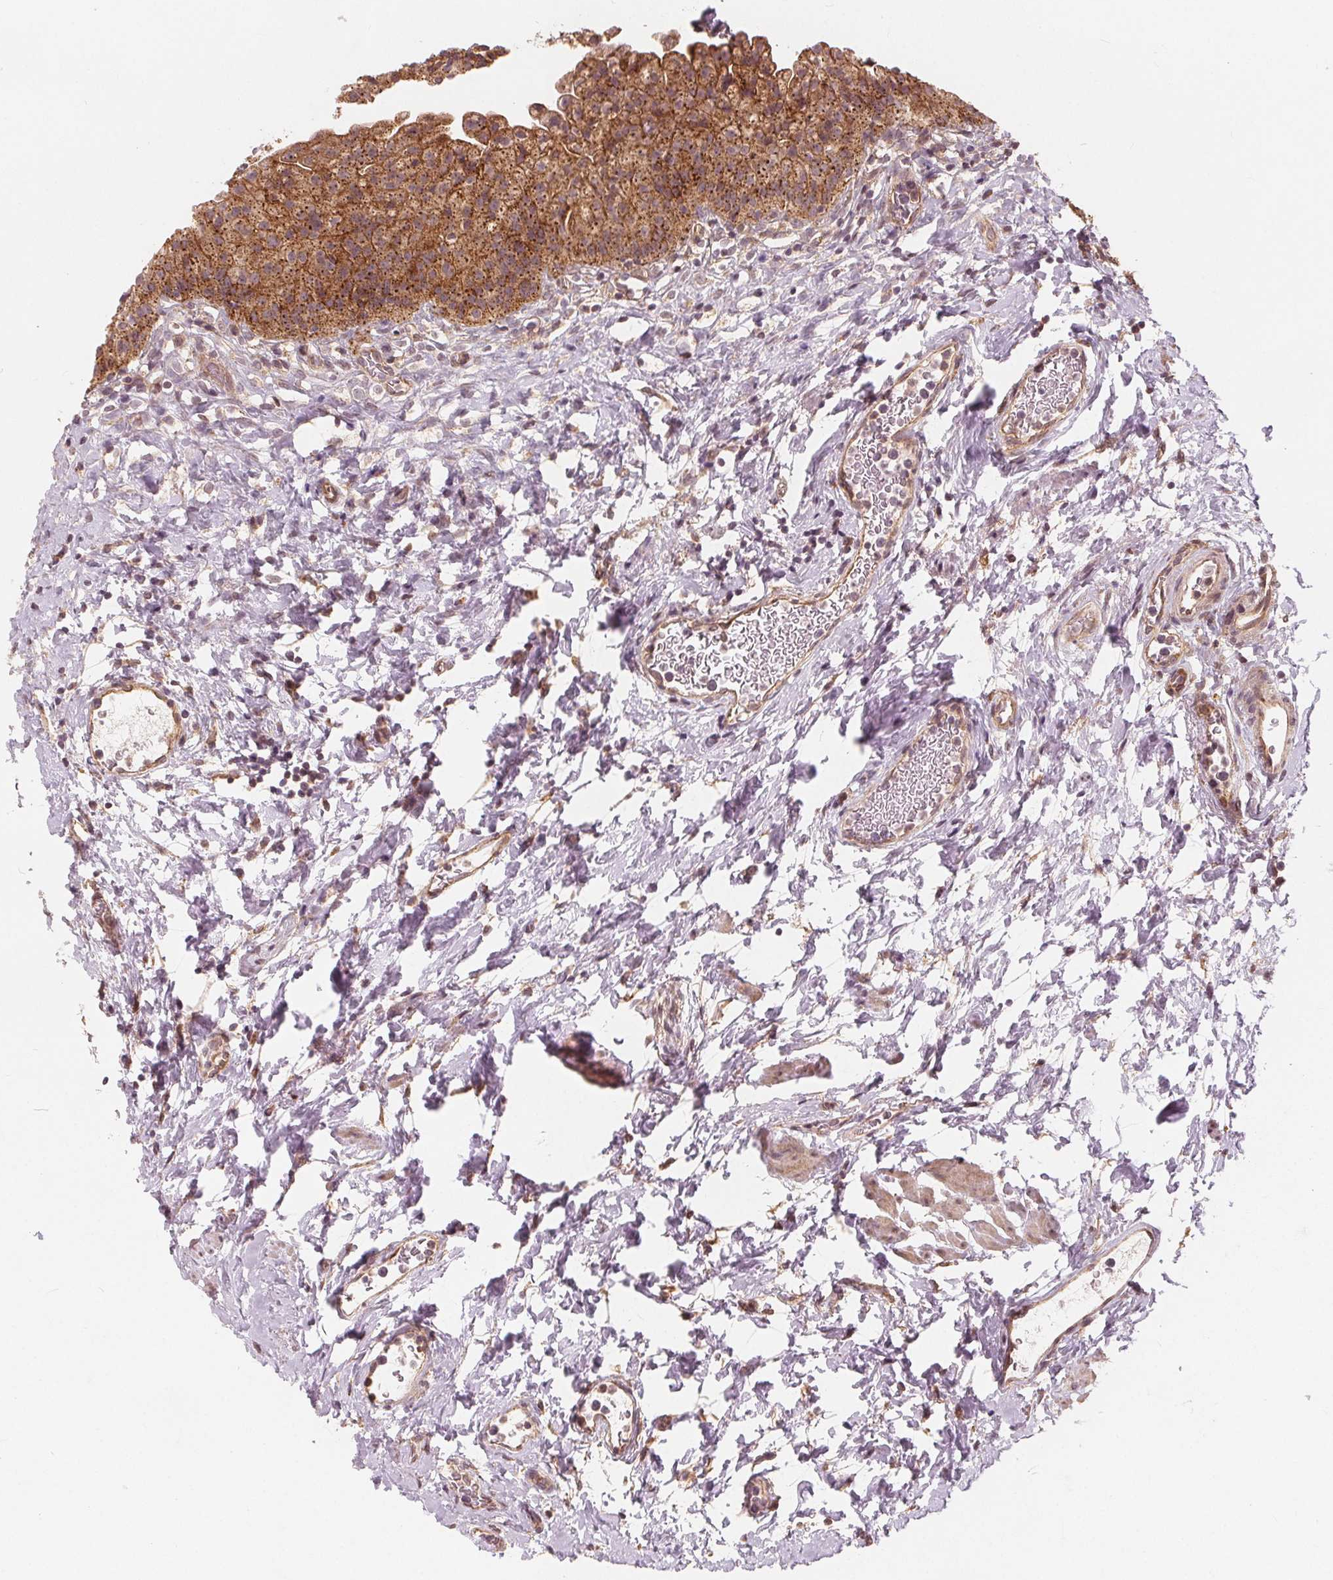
{"staining": {"intensity": "strong", "quantity": ">75%", "location": "cytoplasmic/membranous"}, "tissue": "urinary bladder", "cell_type": "Urothelial cells", "image_type": "normal", "snomed": [{"axis": "morphology", "description": "Normal tissue, NOS"}, {"axis": "topography", "description": "Urinary bladder"}], "caption": "Immunohistochemical staining of unremarkable urinary bladder reveals strong cytoplasmic/membranous protein expression in about >75% of urothelial cells.", "gene": "SNX12", "patient": {"sex": "male", "age": 76}}